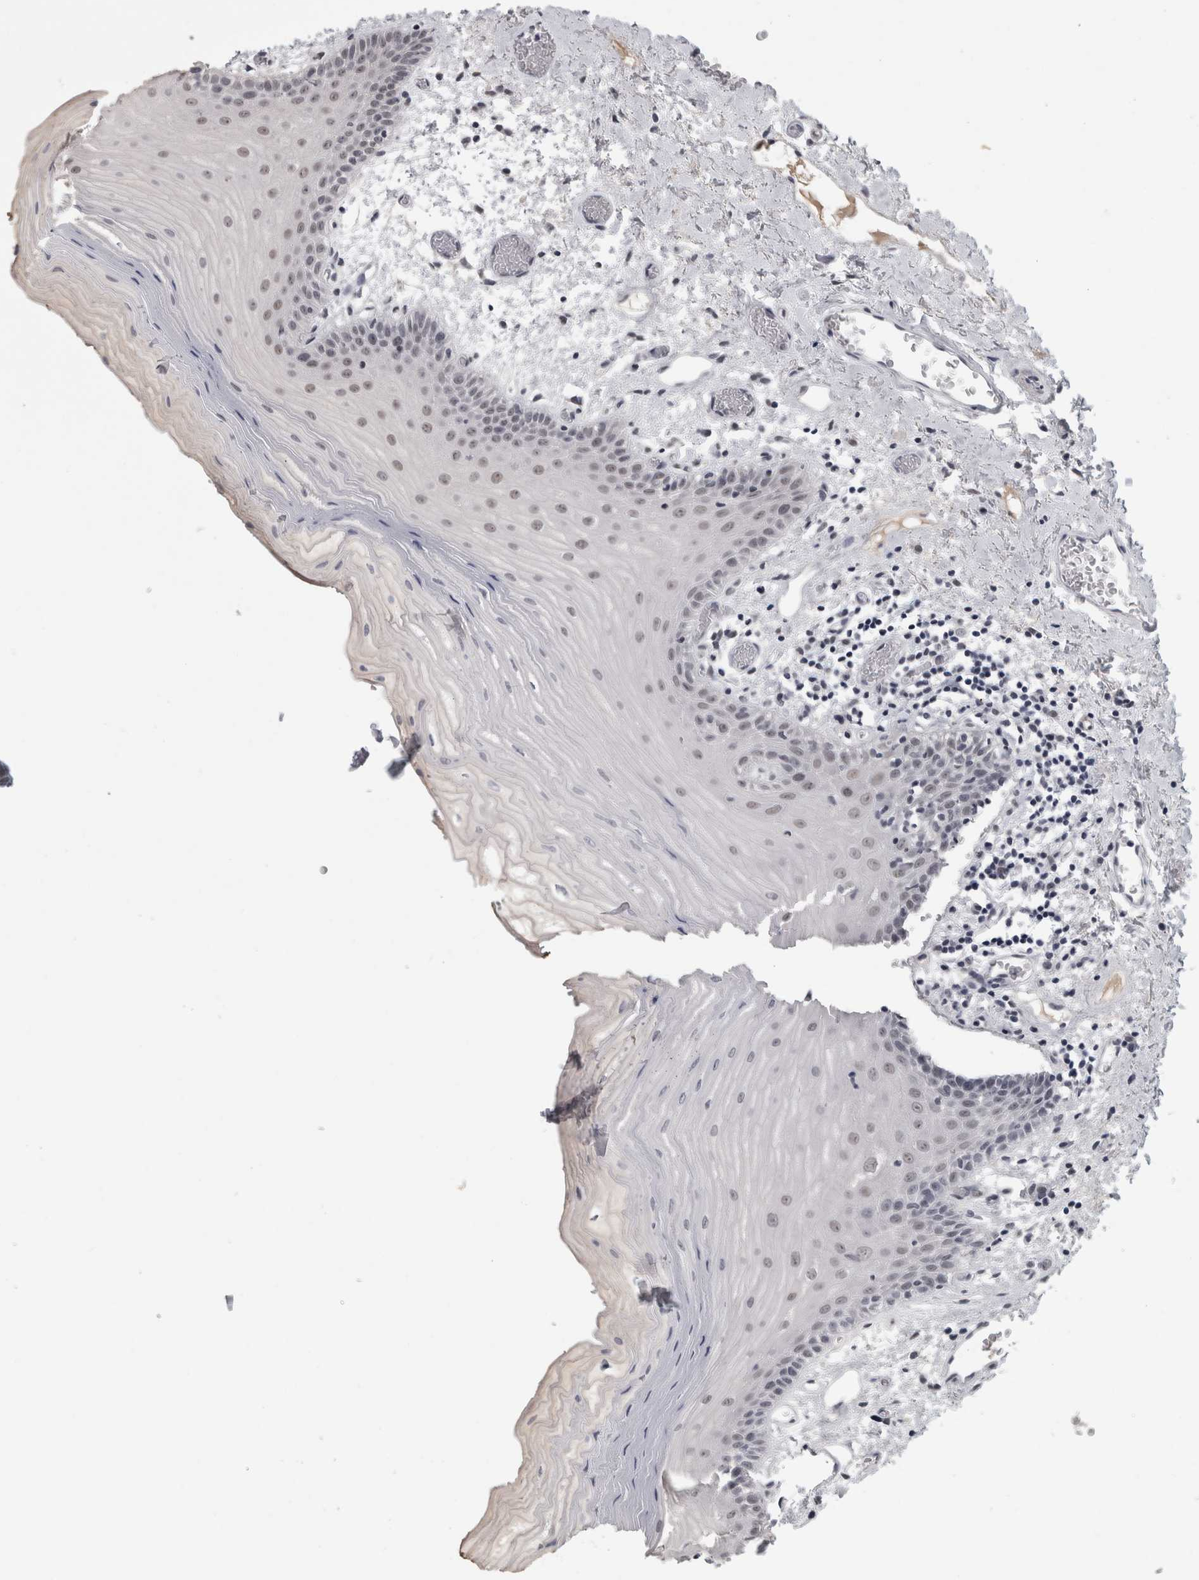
{"staining": {"intensity": "weak", "quantity": "25%-75%", "location": "nuclear"}, "tissue": "oral mucosa", "cell_type": "Squamous epithelial cells", "image_type": "normal", "snomed": [{"axis": "morphology", "description": "Normal tissue, NOS"}, {"axis": "topography", "description": "Oral tissue"}], "caption": "Squamous epithelial cells display low levels of weak nuclear staining in about 25%-75% of cells in unremarkable human oral mucosa. Ihc stains the protein in brown and the nuclei are stained blue.", "gene": "ARID4B", "patient": {"sex": "male", "age": 52}}